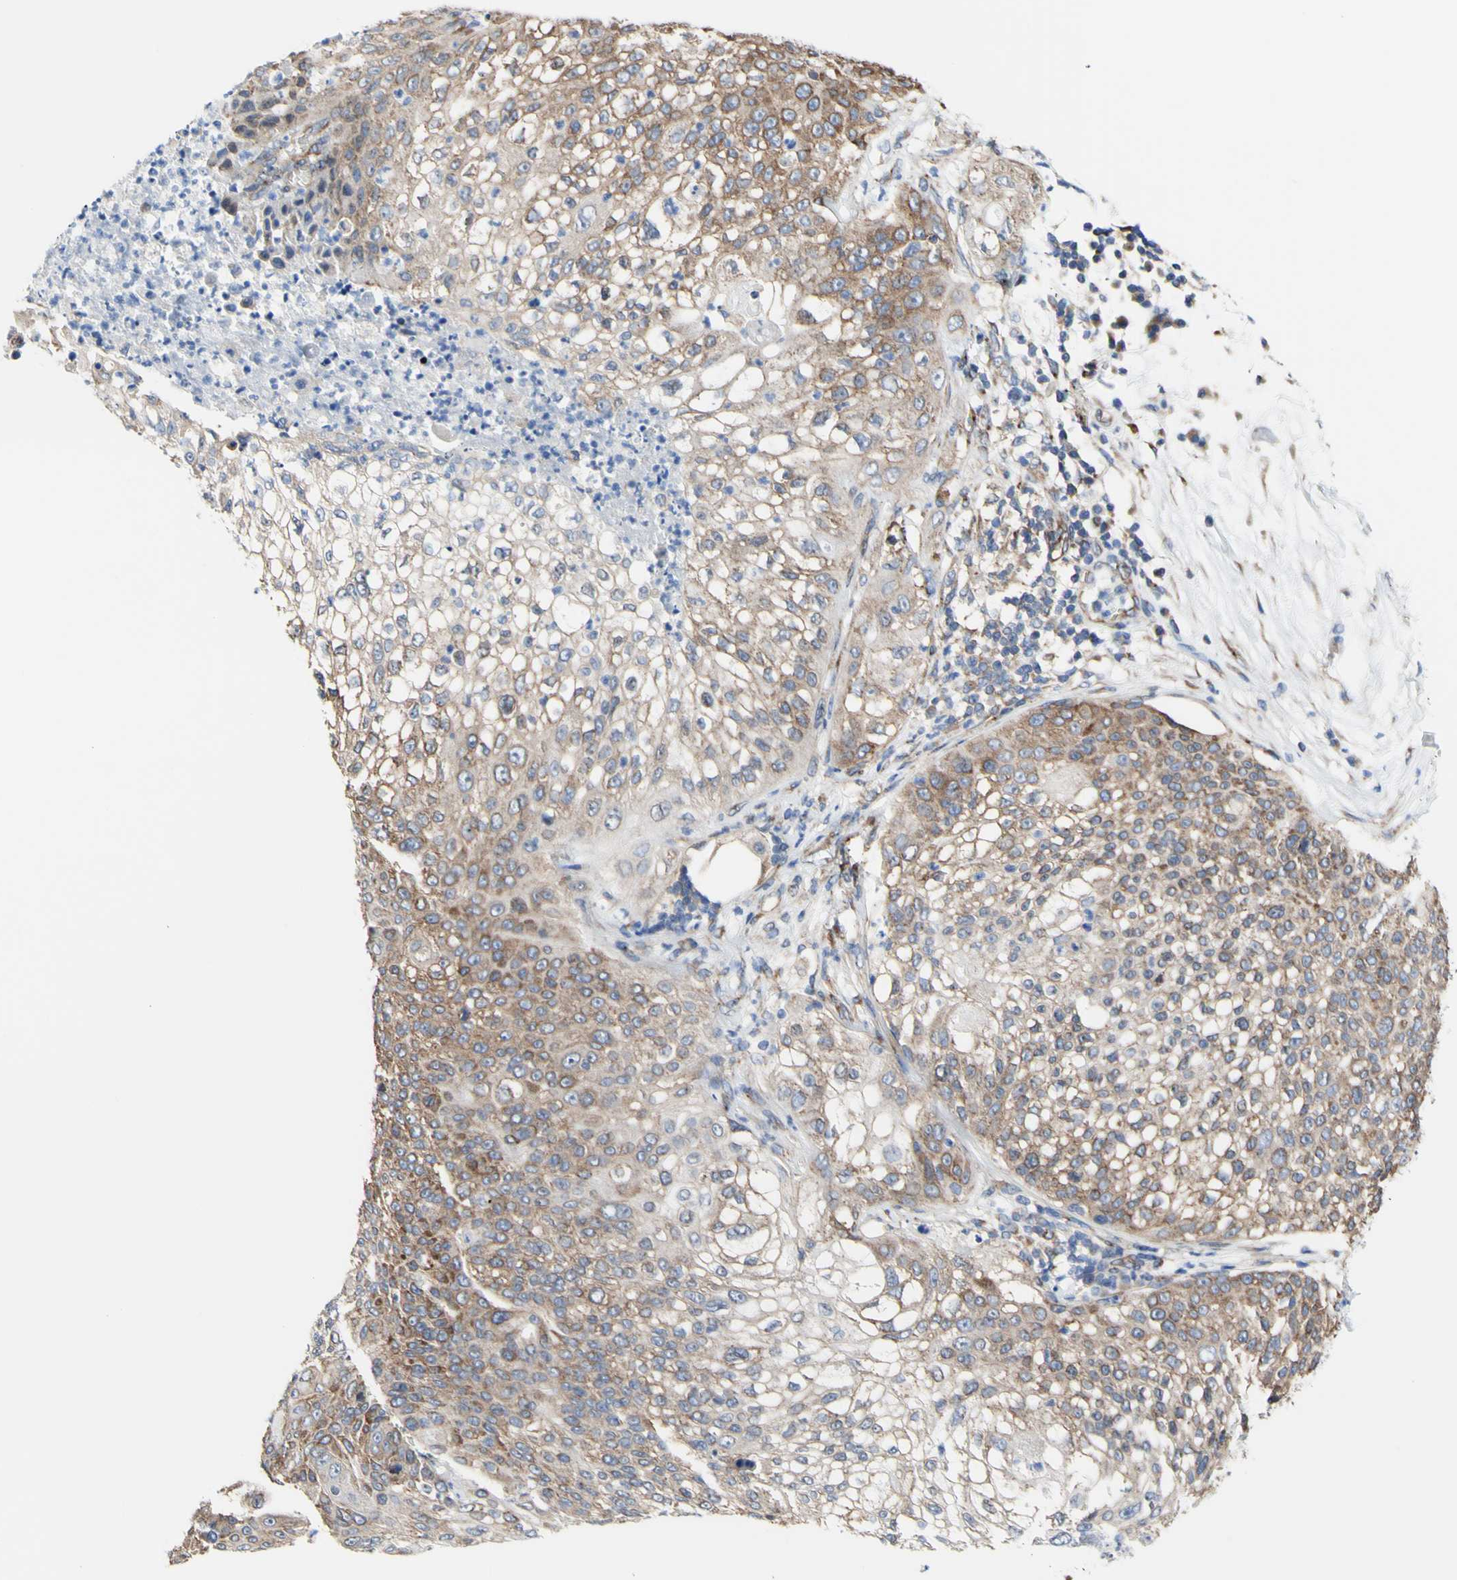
{"staining": {"intensity": "moderate", "quantity": ">75%", "location": "cytoplasmic/membranous"}, "tissue": "lung cancer", "cell_type": "Tumor cells", "image_type": "cancer", "snomed": [{"axis": "morphology", "description": "Inflammation, NOS"}, {"axis": "morphology", "description": "Squamous cell carcinoma, NOS"}, {"axis": "topography", "description": "Lymph node"}, {"axis": "topography", "description": "Soft tissue"}, {"axis": "topography", "description": "Lung"}], "caption": "Moderate cytoplasmic/membranous expression for a protein is present in about >75% of tumor cells of lung cancer using immunohistochemistry (IHC).", "gene": "LRIG3", "patient": {"sex": "male", "age": 66}}